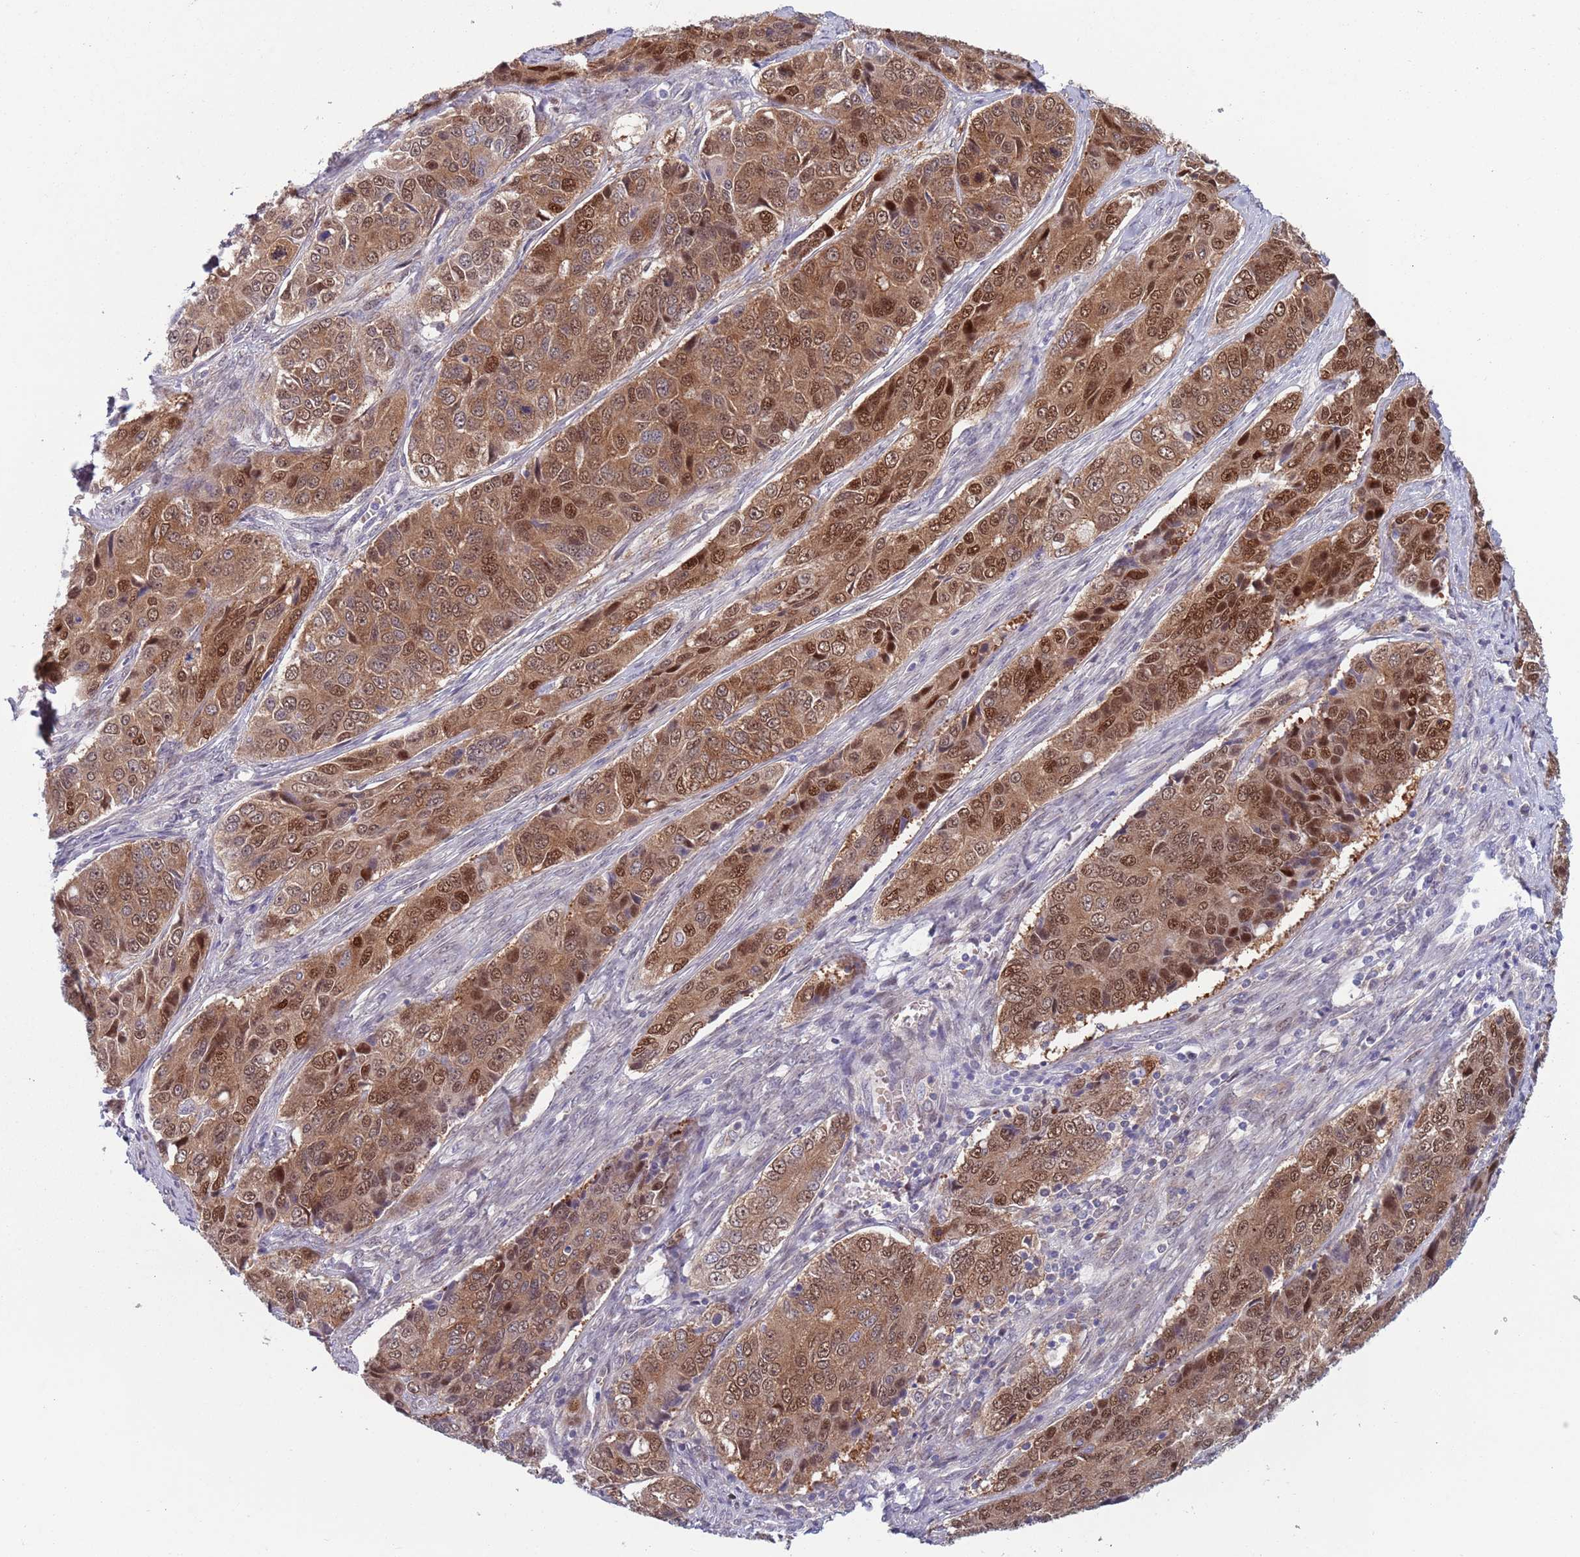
{"staining": {"intensity": "strong", "quantity": ">75%", "location": "cytoplasmic/membranous,nuclear"}, "tissue": "ovarian cancer", "cell_type": "Tumor cells", "image_type": "cancer", "snomed": [{"axis": "morphology", "description": "Carcinoma, endometroid"}, {"axis": "topography", "description": "Ovary"}], "caption": "High-power microscopy captured an immunohistochemistry (IHC) micrograph of ovarian cancer (endometroid carcinoma), revealing strong cytoplasmic/membranous and nuclear expression in approximately >75% of tumor cells. The staining was performed using DAB to visualize the protein expression in brown, while the nuclei were stained in blue with hematoxylin (Magnification: 20x).", "gene": "CLNS1A", "patient": {"sex": "female", "age": 51}}